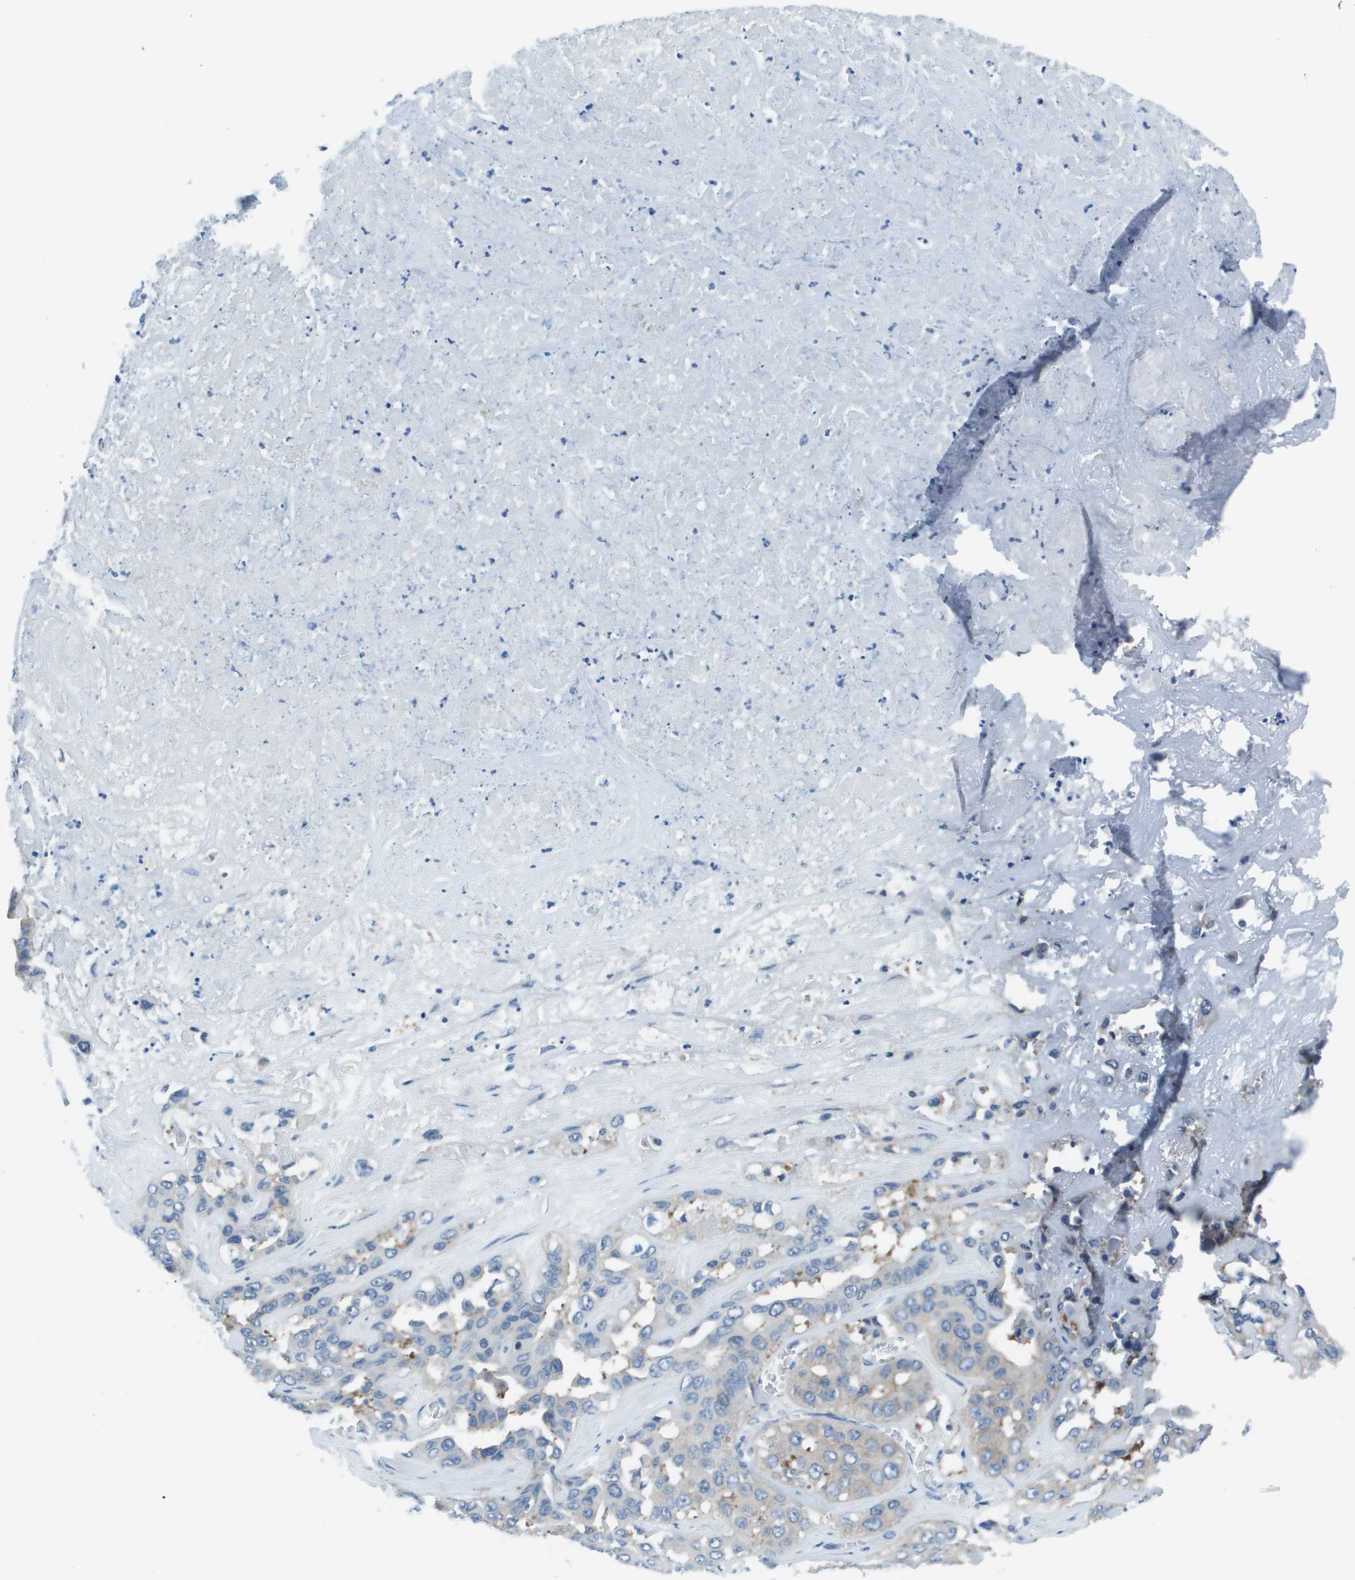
{"staining": {"intensity": "weak", "quantity": "<25%", "location": "cytoplasmic/membranous"}, "tissue": "liver cancer", "cell_type": "Tumor cells", "image_type": "cancer", "snomed": [{"axis": "morphology", "description": "Cholangiocarcinoma"}, {"axis": "topography", "description": "Liver"}], "caption": "A high-resolution micrograph shows IHC staining of liver cancer (cholangiocarcinoma), which shows no significant staining in tumor cells.", "gene": "STIP1", "patient": {"sex": "female", "age": 52}}